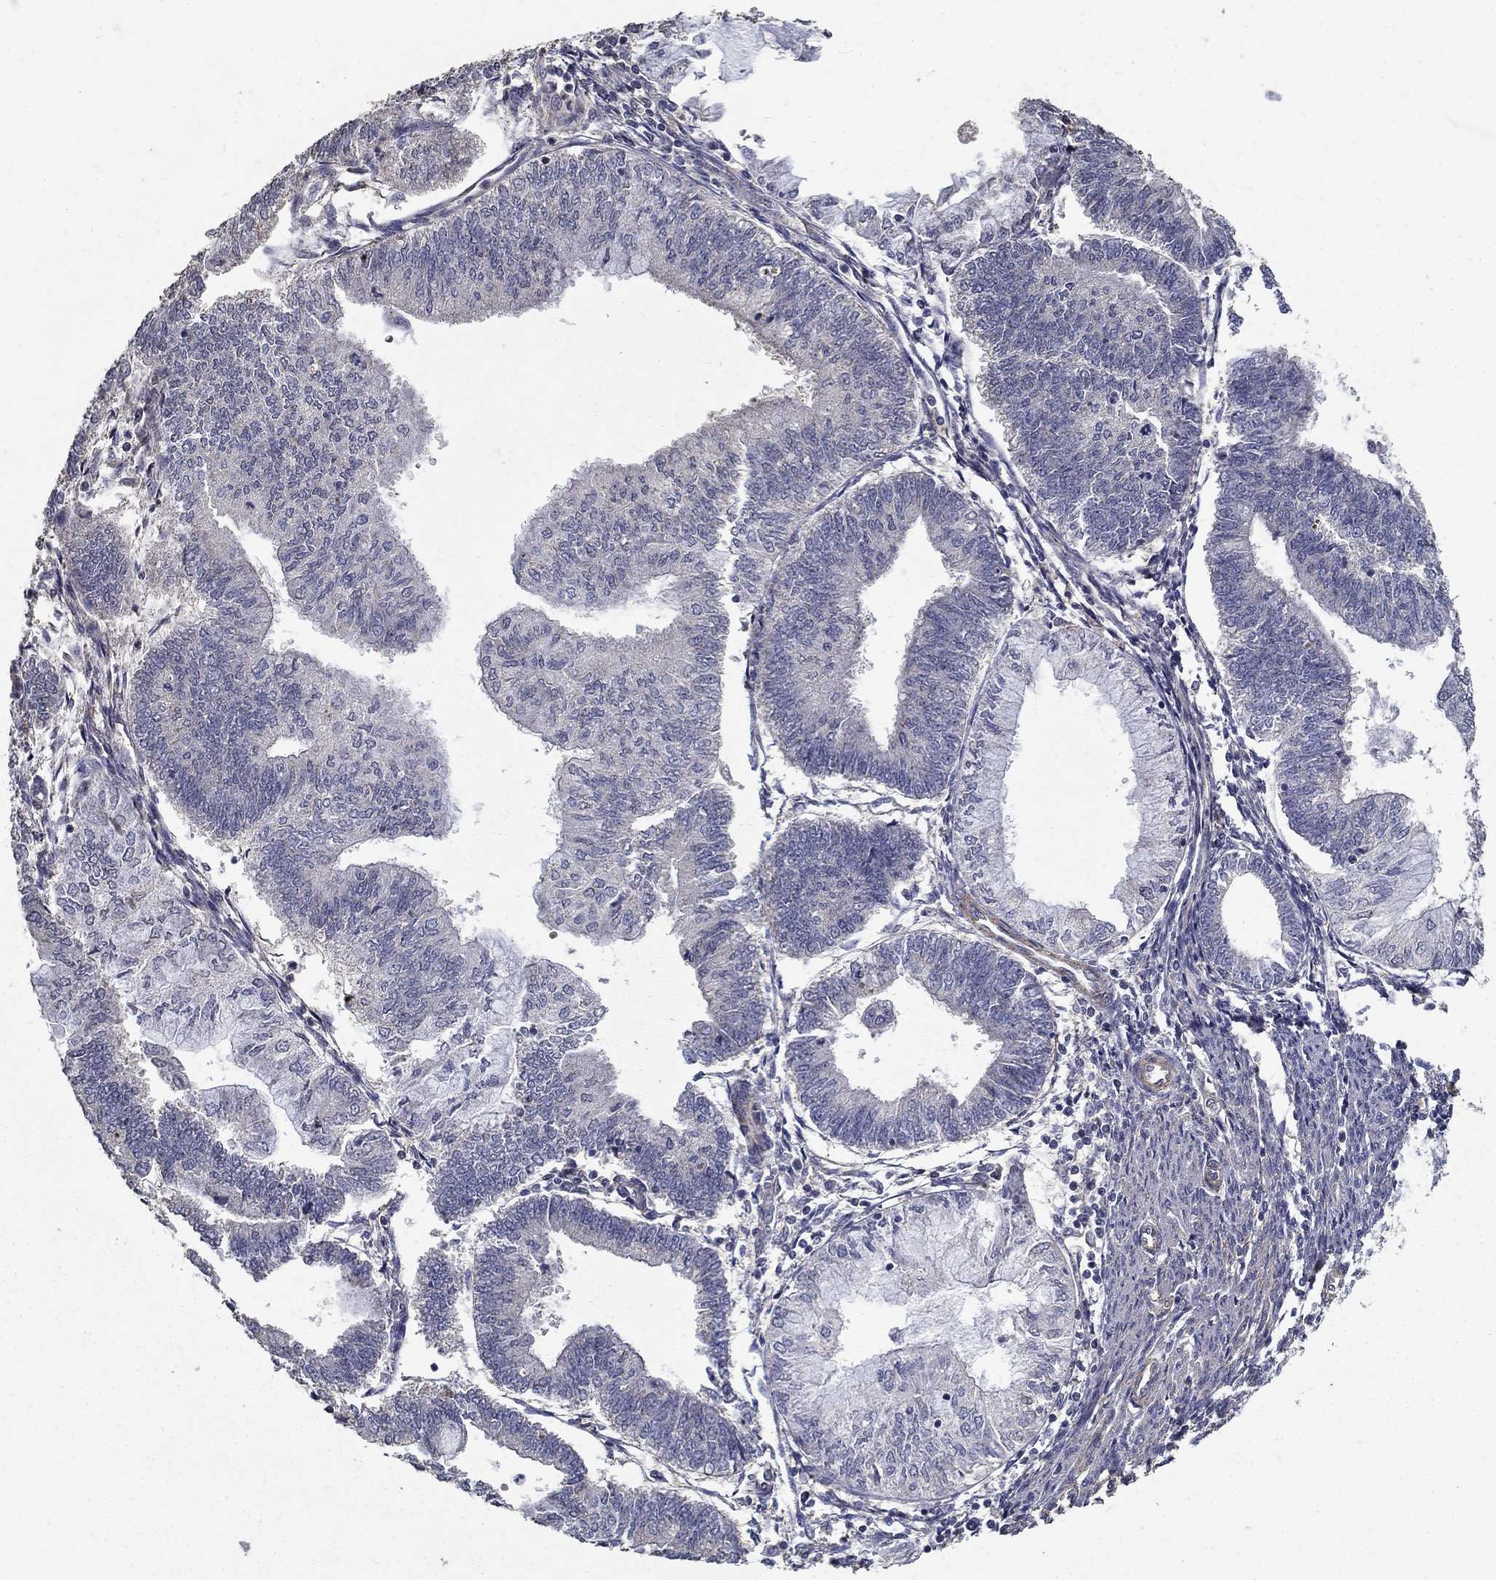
{"staining": {"intensity": "negative", "quantity": "none", "location": "none"}, "tissue": "endometrial cancer", "cell_type": "Tumor cells", "image_type": "cancer", "snomed": [{"axis": "morphology", "description": "Adenocarcinoma, NOS"}, {"axis": "topography", "description": "Endometrium"}], "caption": "A high-resolution histopathology image shows immunohistochemistry (IHC) staining of endometrial adenocarcinoma, which exhibits no significant expression in tumor cells.", "gene": "MPP2", "patient": {"sex": "female", "age": 59}}